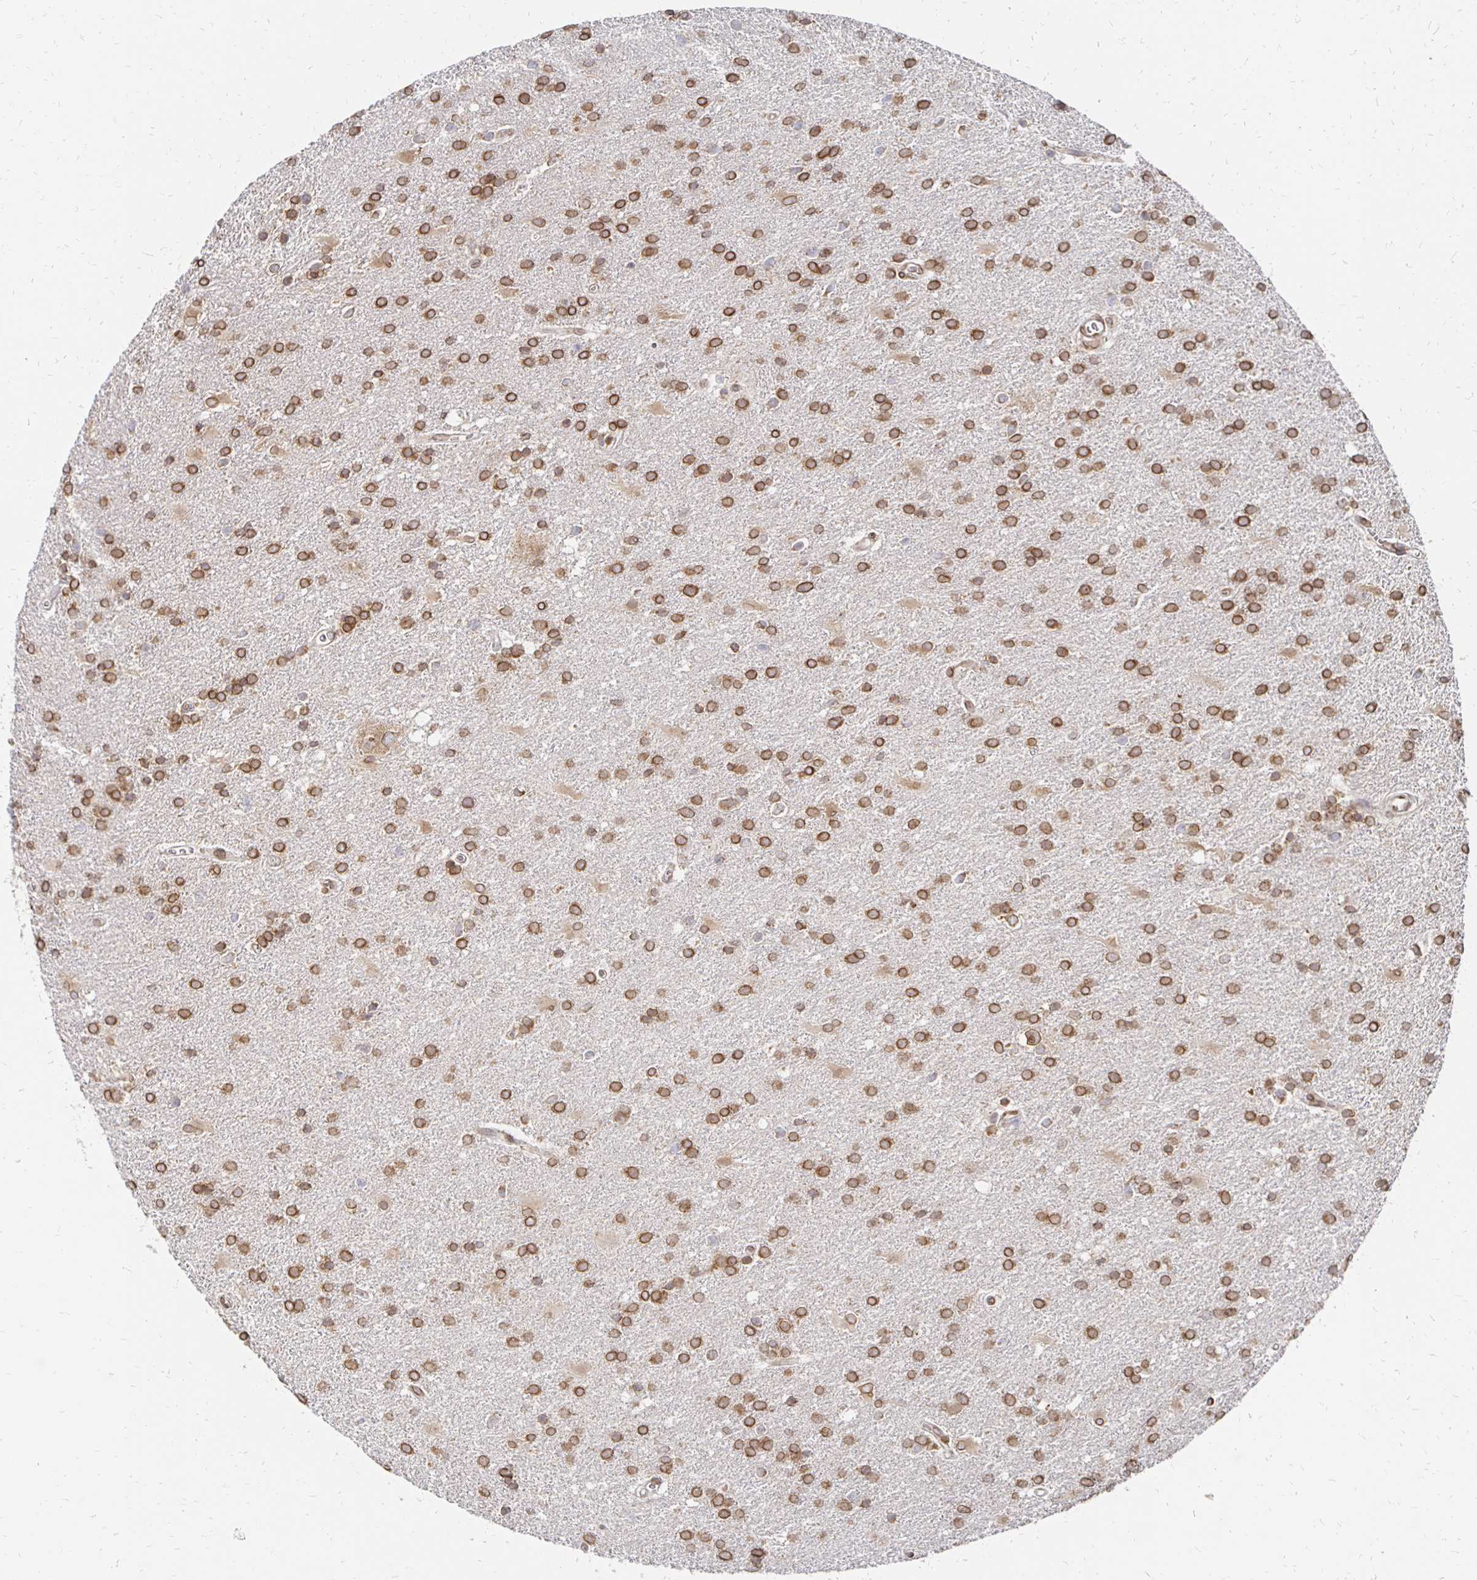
{"staining": {"intensity": "strong", "quantity": ">75%", "location": "cytoplasmic/membranous,nuclear"}, "tissue": "glioma", "cell_type": "Tumor cells", "image_type": "cancer", "snomed": [{"axis": "morphology", "description": "Glioma, malignant, Low grade"}, {"axis": "topography", "description": "Brain"}], "caption": "Protein analysis of low-grade glioma (malignant) tissue reveals strong cytoplasmic/membranous and nuclear staining in approximately >75% of tumor cells.", "gene": "PELI3", "patient": {"sex": "male", "age": 66}}